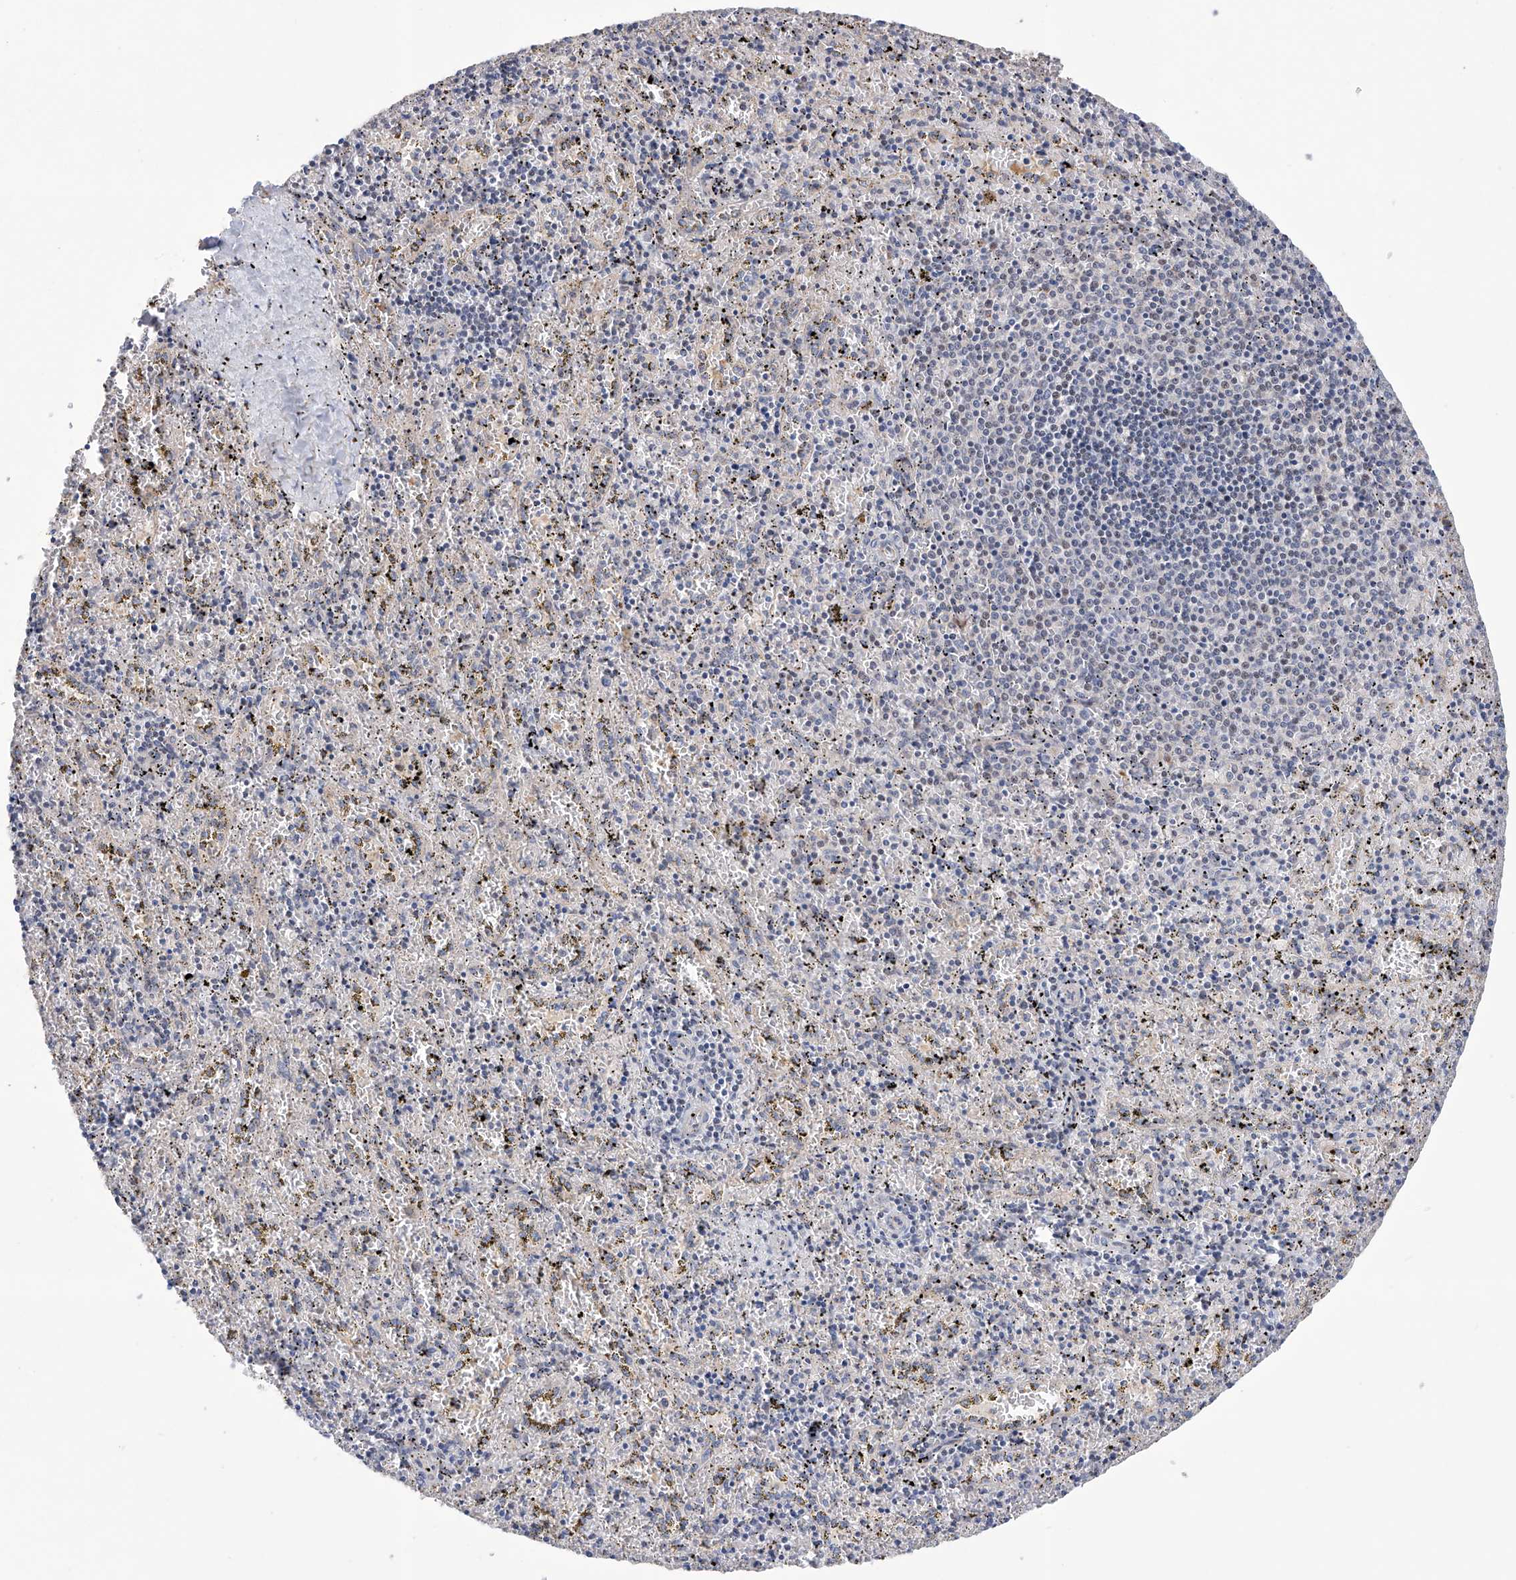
{"staining": {"intensity": "negative", "quantity": "none", "location": "none"}, "tissue": "spleen", "cell_type": "Cells in red pulp", "image_type": "normal", "snomed": [{"axis": "morphology", "description": "Normal tissue, NOS"}, {"axis": "topography", "description": "Spleen"}], "caption": "DAB (3,3'-diaminobenzidine) immunohistochemical staining of benign human spleen reveals no significant expression in cells in red pulp.", "gene": "AFG1L", "patient": {"sex": "male", "age": 11}}